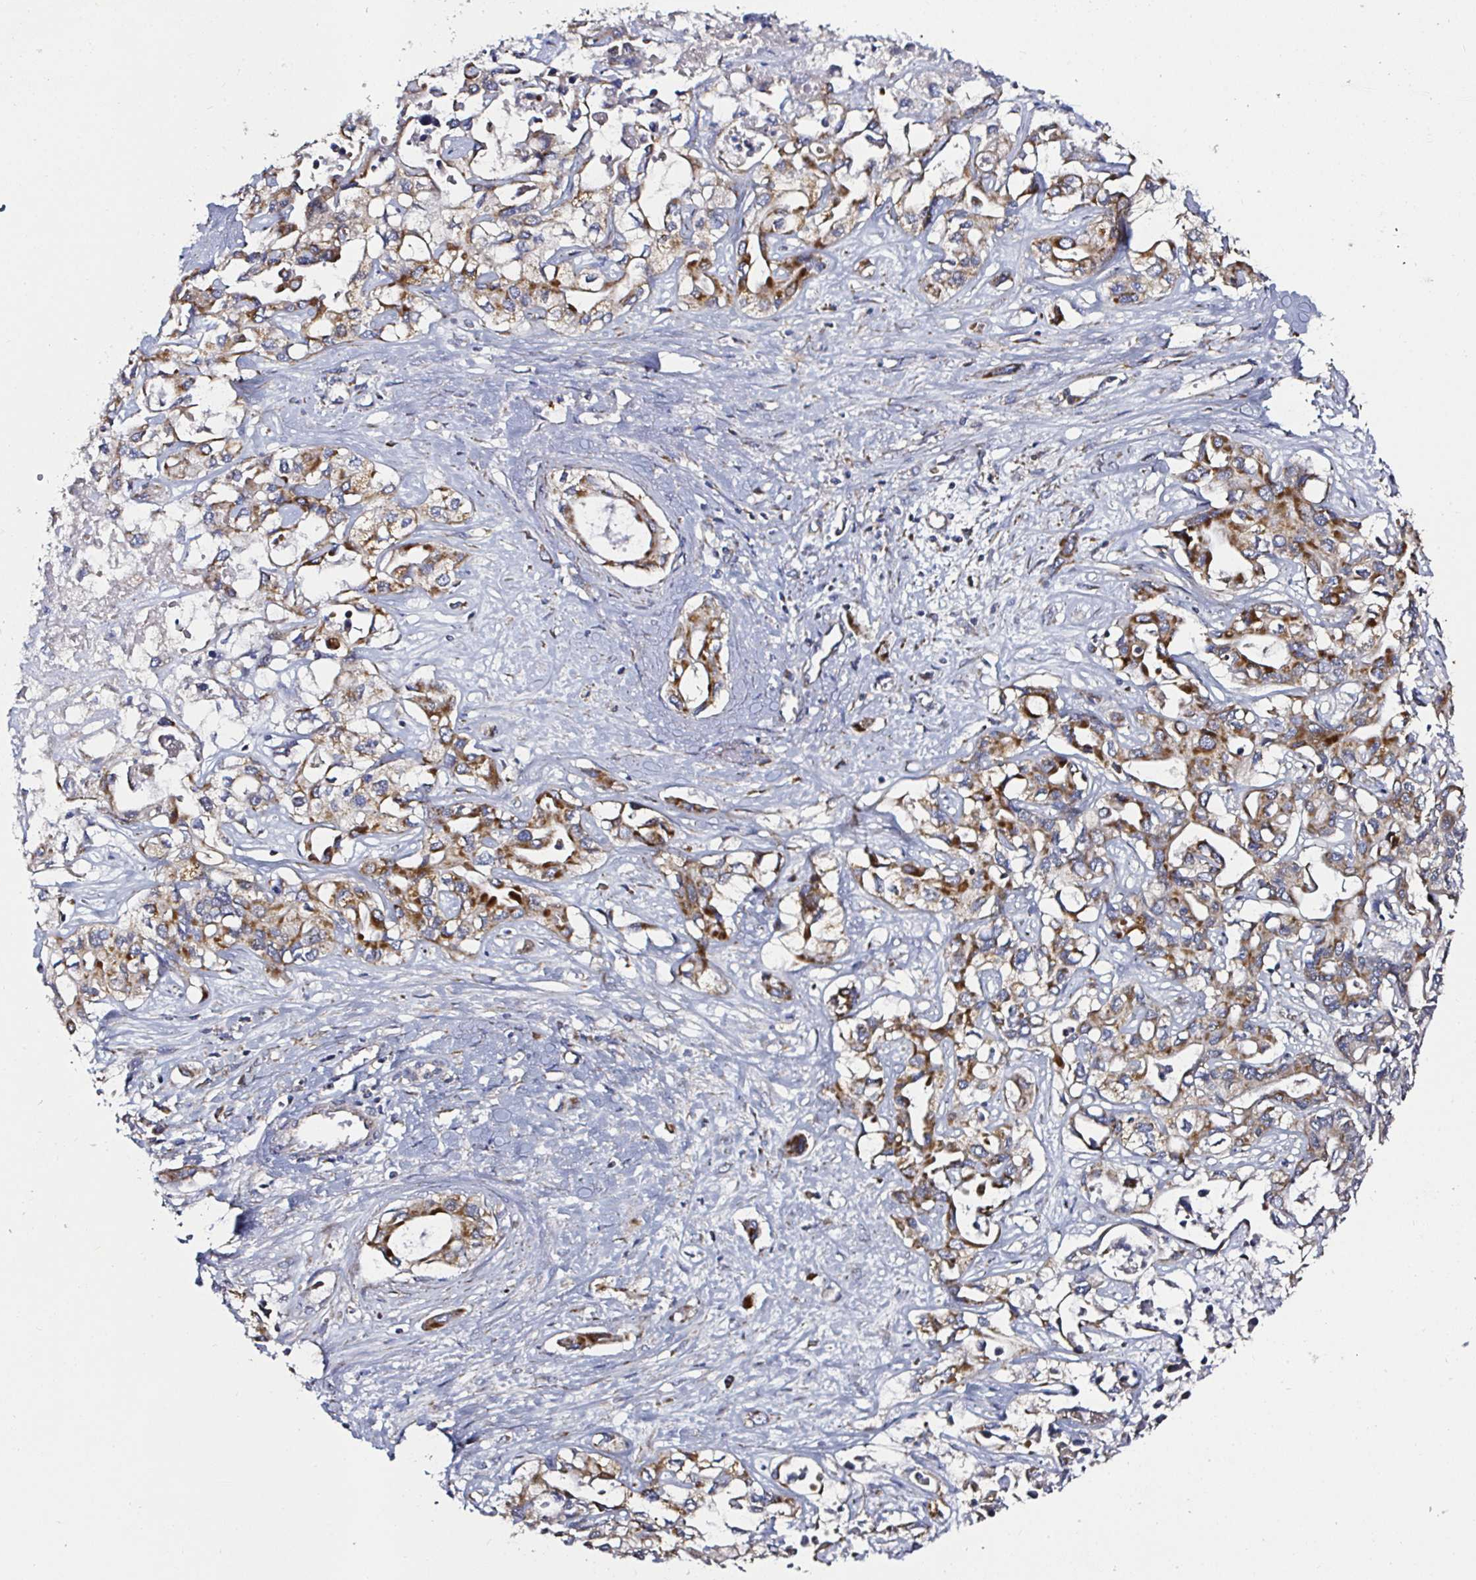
{"staining": {"intensity": "moderate", "quantity": ">75%", "location": "cytoplasmic/membranous"}, "tissue": "liver cancer", "cell_type": "Tumor cells", "image_type": "cancer", "snomed": [{"axis": "morphology", "description": "Cholangiocarcinoma"}, {"axis": "topography", "description": "Liver"}], "caption": "IHC image of human liver cholangiocarcinoma stained for a protein (brown), which exhibits medium levels of moderate cytoplasmic/membranous positivity in approximately >75% of tumor cells.", "gene": "ATAD3B", "patient": {"sex": "female", "age": 64}}